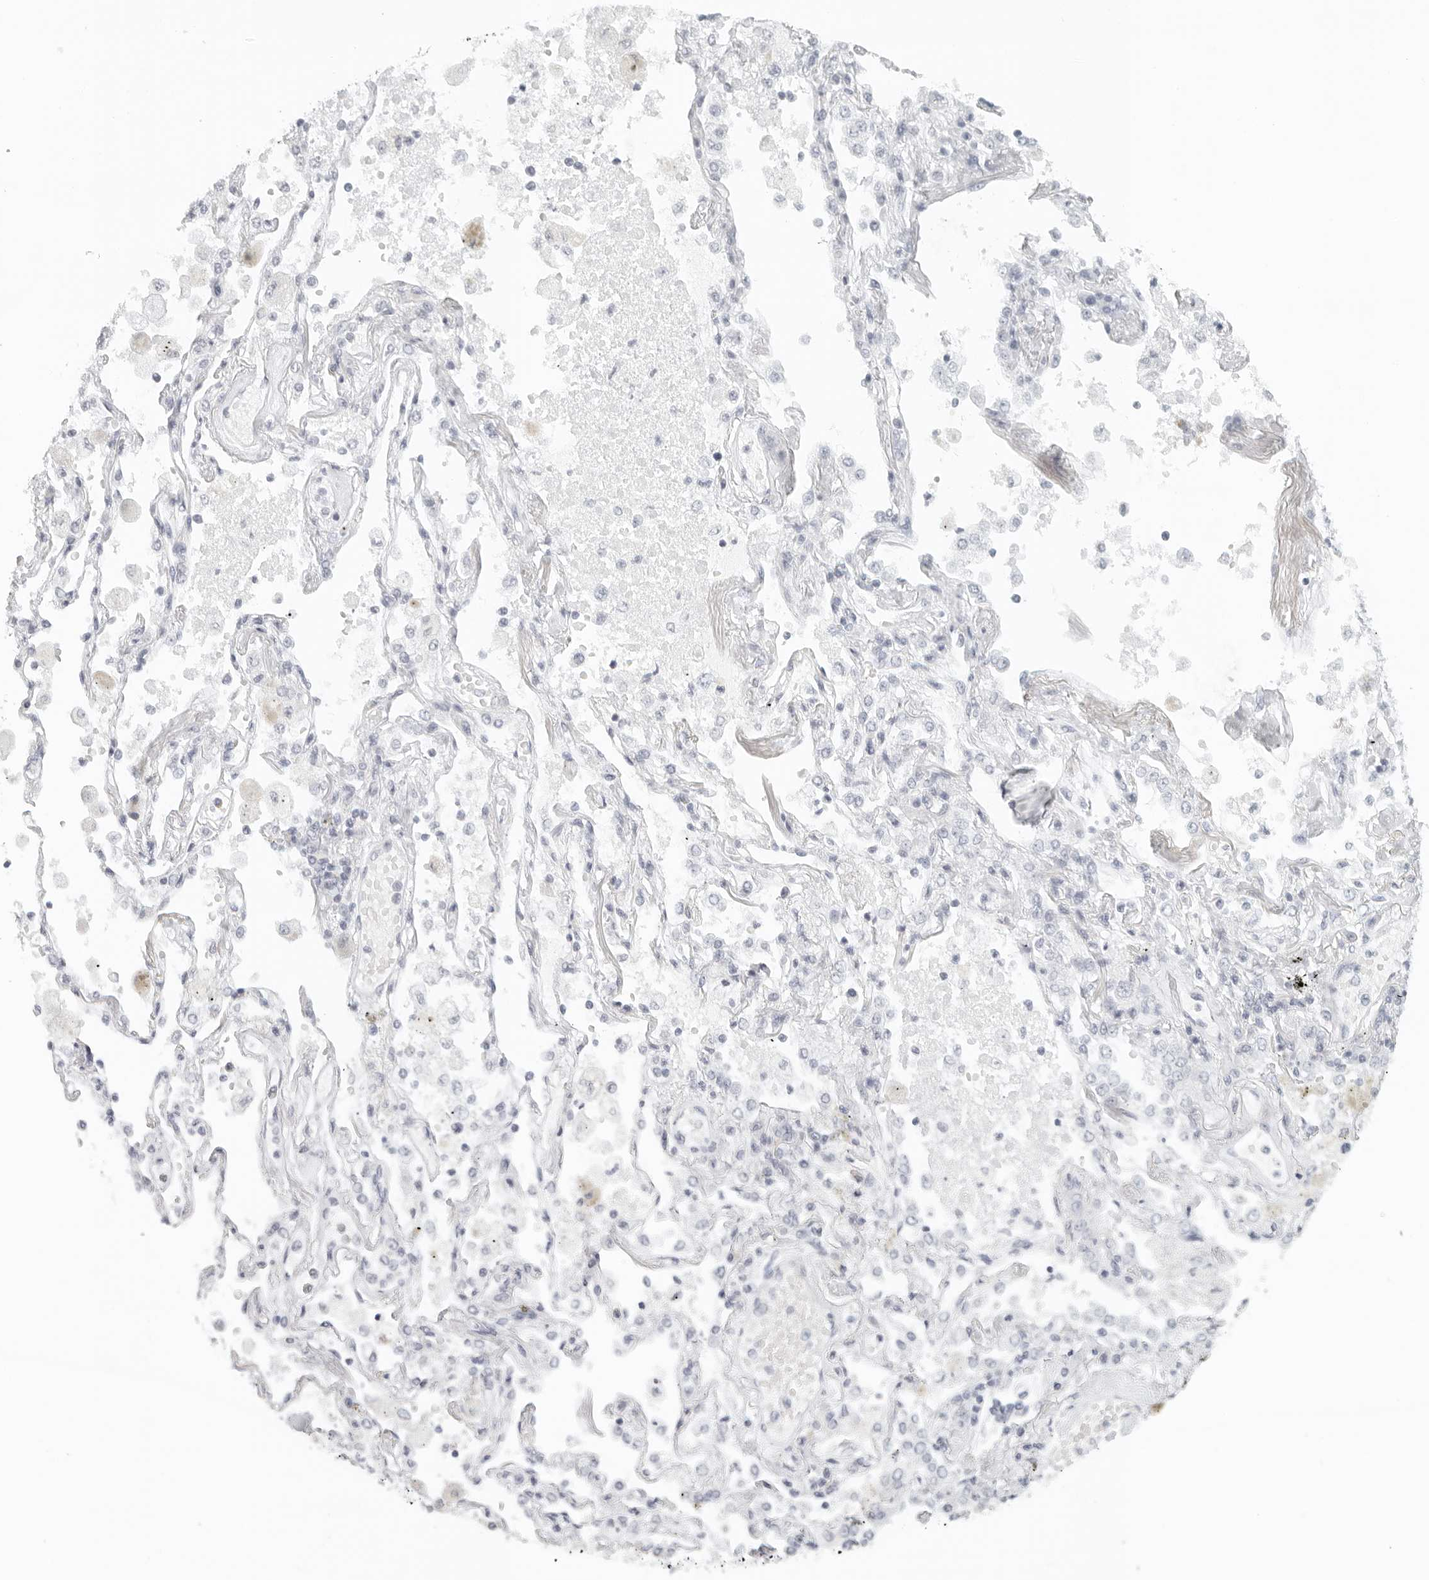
{"staining": {"intensity": "negative", "quantity": "none", "location": "none"}, "tissue": "lung cancer", "cell_type": "Tumor cells", "image_type": "cancer", "snomed": [{"axis": "morphology", "description": "Adenocarcinoma, NOS"}, {"axis": "topography", "description": "Lung"}], "caption": "High magnification brightfield microscopy of lung adenocarcinoma stained with DAB (brown) and counterstained with hematoxylin (blue): tumor cells show no significant expression.", "gene": "RPS6KC1", "patient": {"sex": "male", "age": 63}}